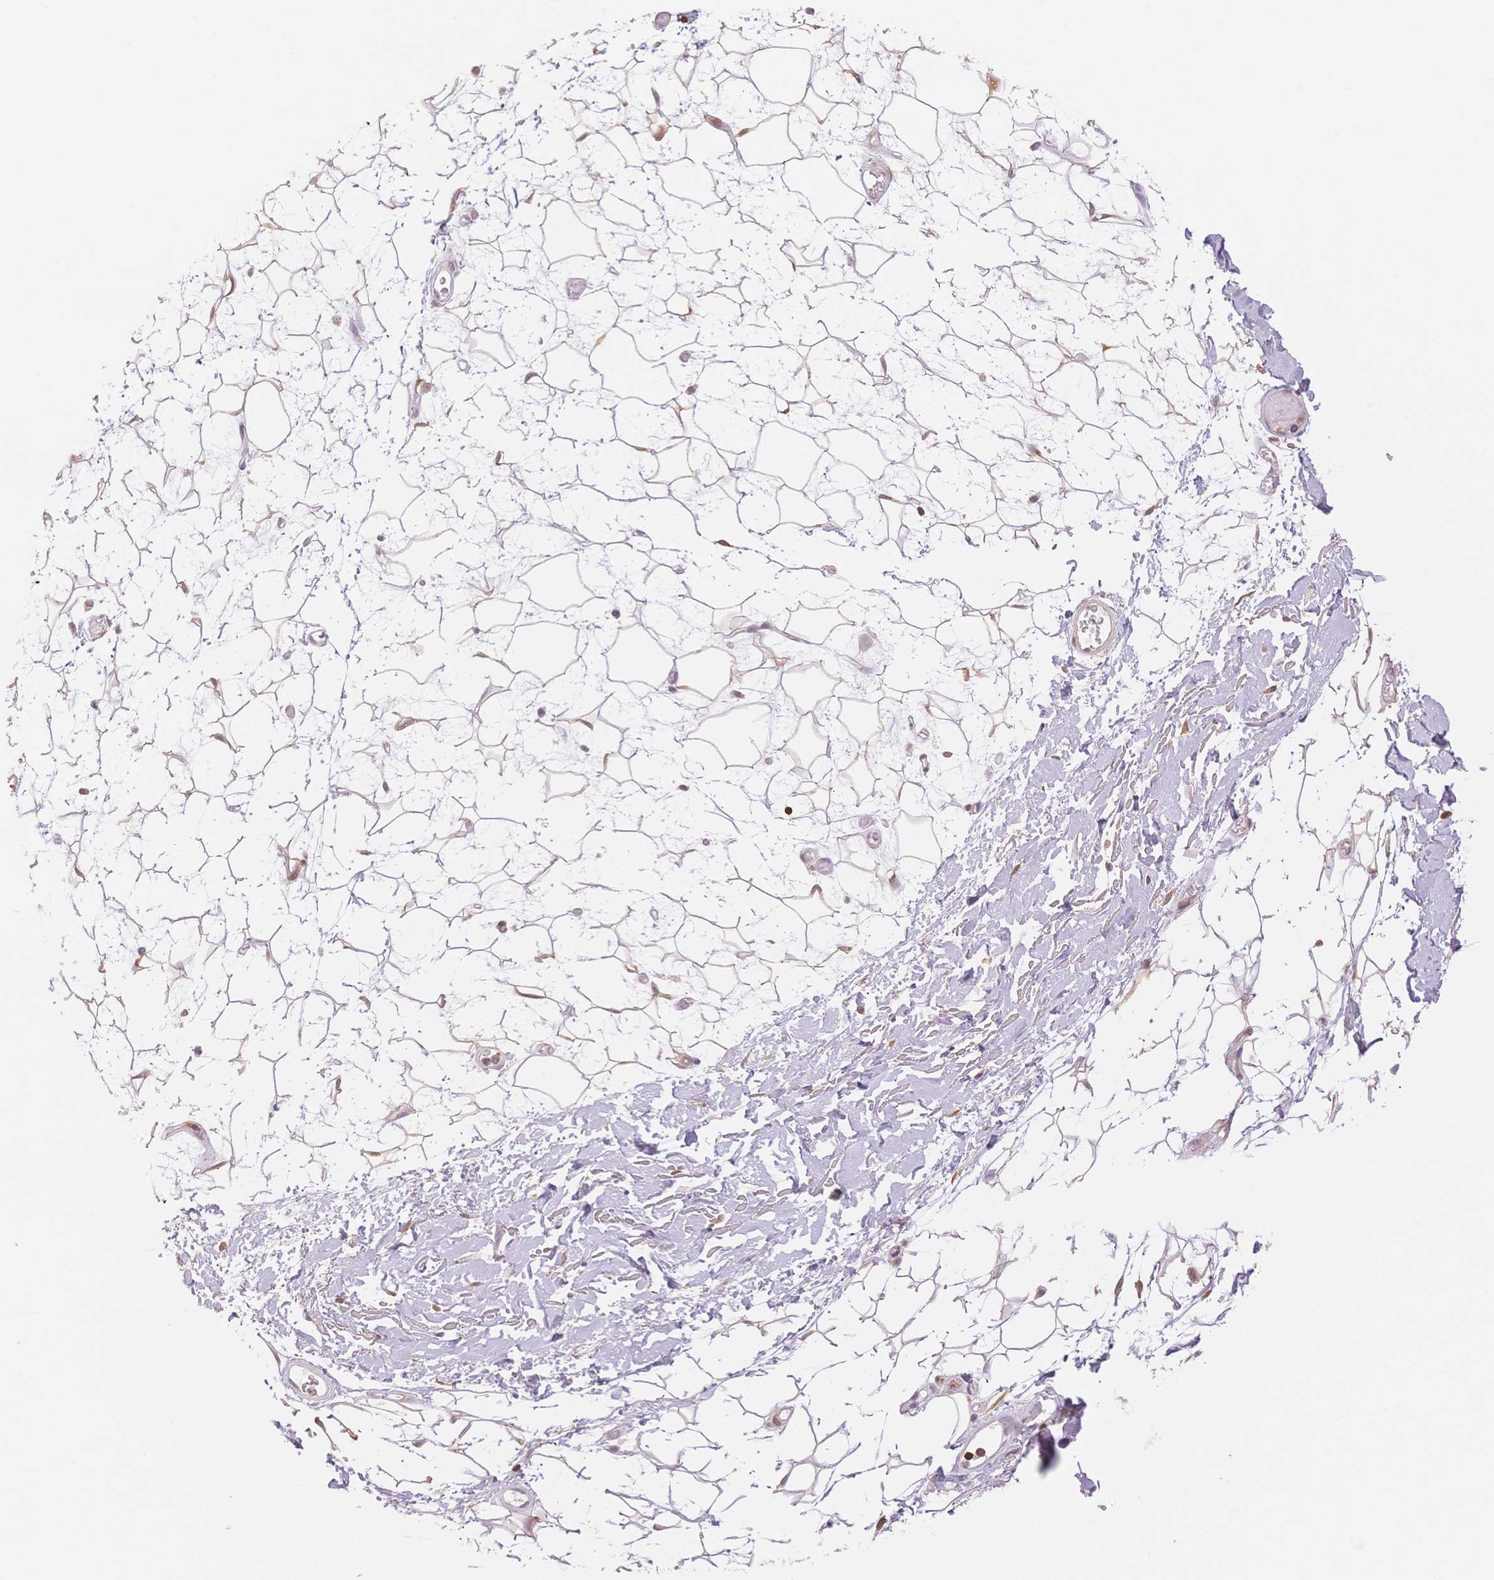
{"staining": {"intensity": "weak", "quantity": "25%-75%", "location": "cytoplasmic/membranous"}, "tissue": "adipose tissue", "cell_type": "Adipocytes", "image_type": "normal", "snomed": [{"axis": "morphology", "description": "Normal tissue, NOS"}, {"axis": "topography", "description": "Anal"}, {"axis": "topography", "description": "Peripheral nerve tissue"}], "caption": "DAB (3,3'-diaminobenzidine) immunohistochemical staining of unremarkable human adipose tissue exhibits weak cytoplasmic/membranous protein staining in about 25%-75% of adipocytes.", "gene": "STK39", "patient": {"sex": "male", "age": 78}}